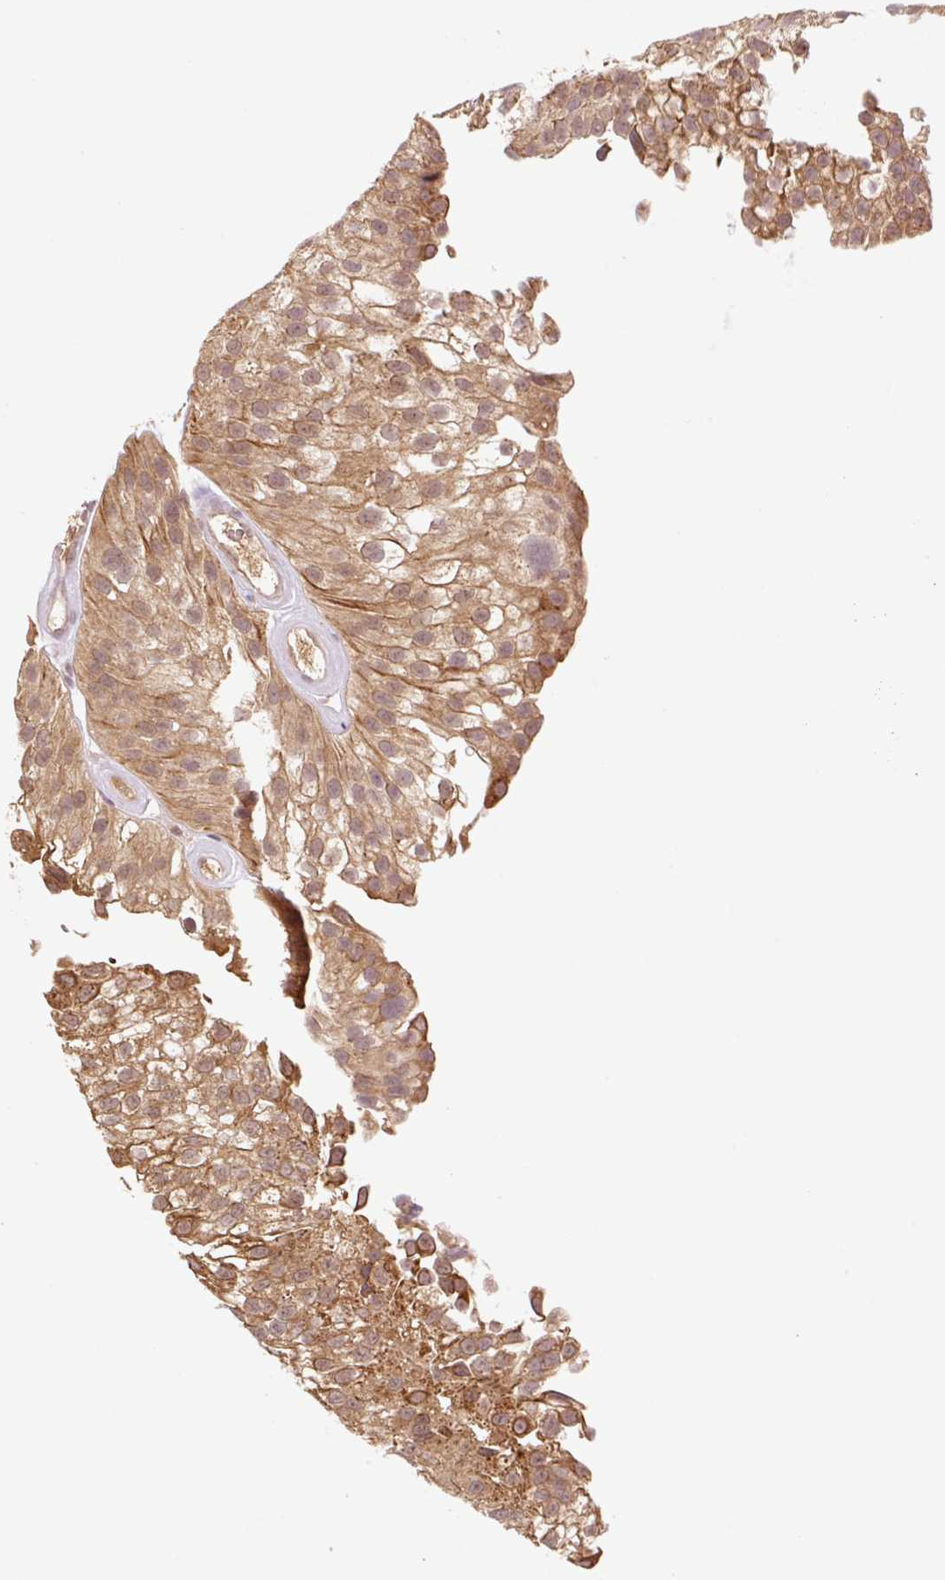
{"staining": {"intensity": "moderate", "quantity": ">75%", "location": "cytoplasmic/membranous,nuclear"}, "tissue": "urothelial cancer", "cell_type": "Tumor cells", "image_type": "cancer", "snomed": [{"axis": "morphology", "description": "Urothelial carcinoma, NOS"}, {"axis": "topography", "description": "Urinary bladder"}], "caption": "IHC staining of transitional cell carcinoma, which demonstrates medium levels of moderate cytoplasmic/membranous and nuclear staining in about >75% of tumor cells indicating moderate cytoplasmic/membranous and nuclear protein expression. The staining was performed using DAB (brown) for protein detection and nuclei were counterstained in hematoxylin (blue).", "gene": "YJU2B", "patient": {"sex": "male", "age": 87}}